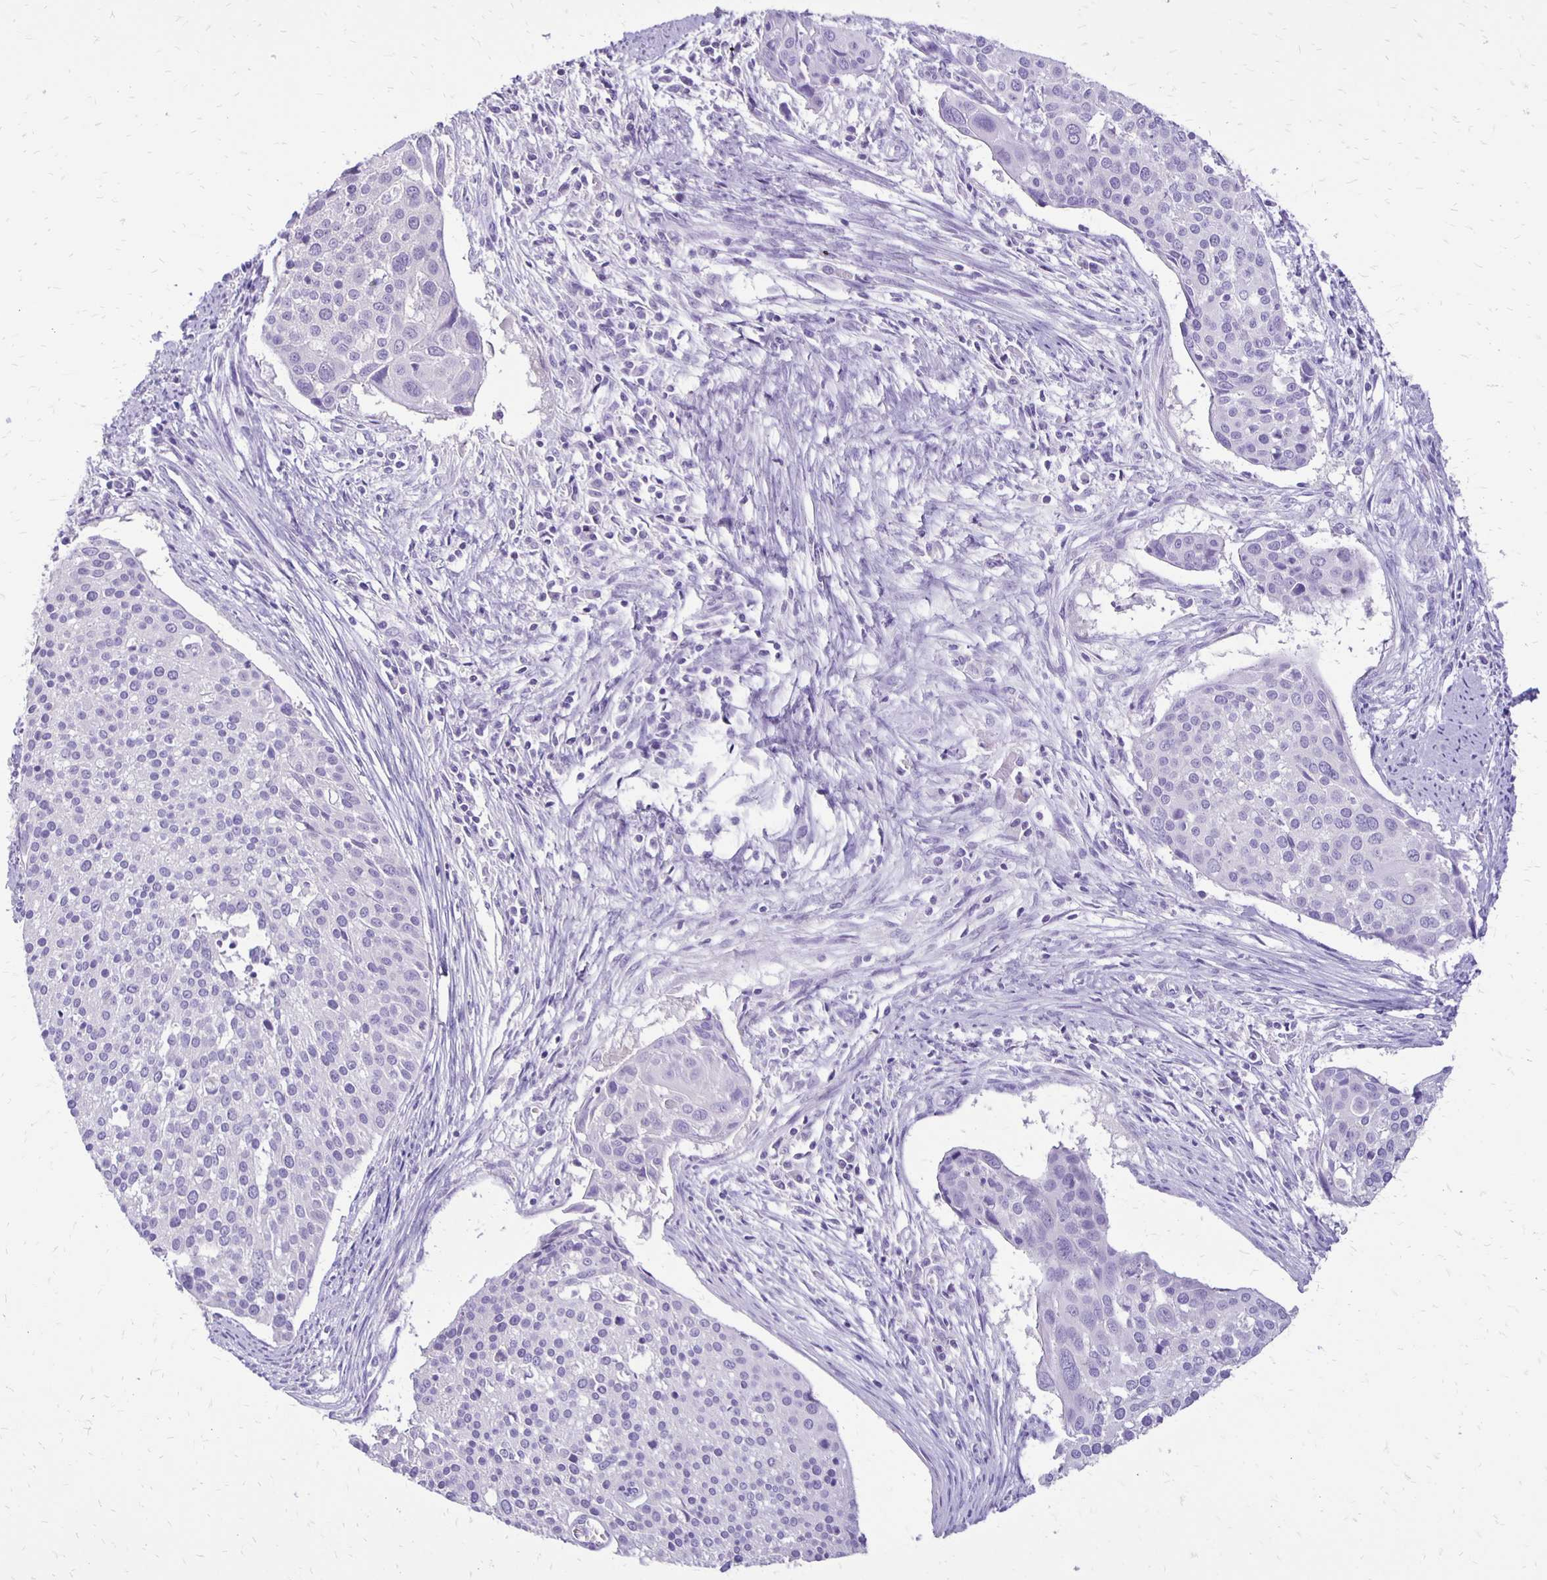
{"staining": {"intensity": "negative", "quantity": "none", "location": "none"}, "tissue": "cervical cancer", "cell_type": "Tumor cells", "image_type": "cancer", "snomed": [{"axis": "morphology", "description": "Squamous cell carcinoma, NOS"}, {"axis": "topography", "description": "Cervix"}], "caption": "An image of cervical cancer stained for a protein exhibits no brown staining in tumor cells.", "gene": "ANKRD45", "patient": {"sex": "female", "age": 39}}